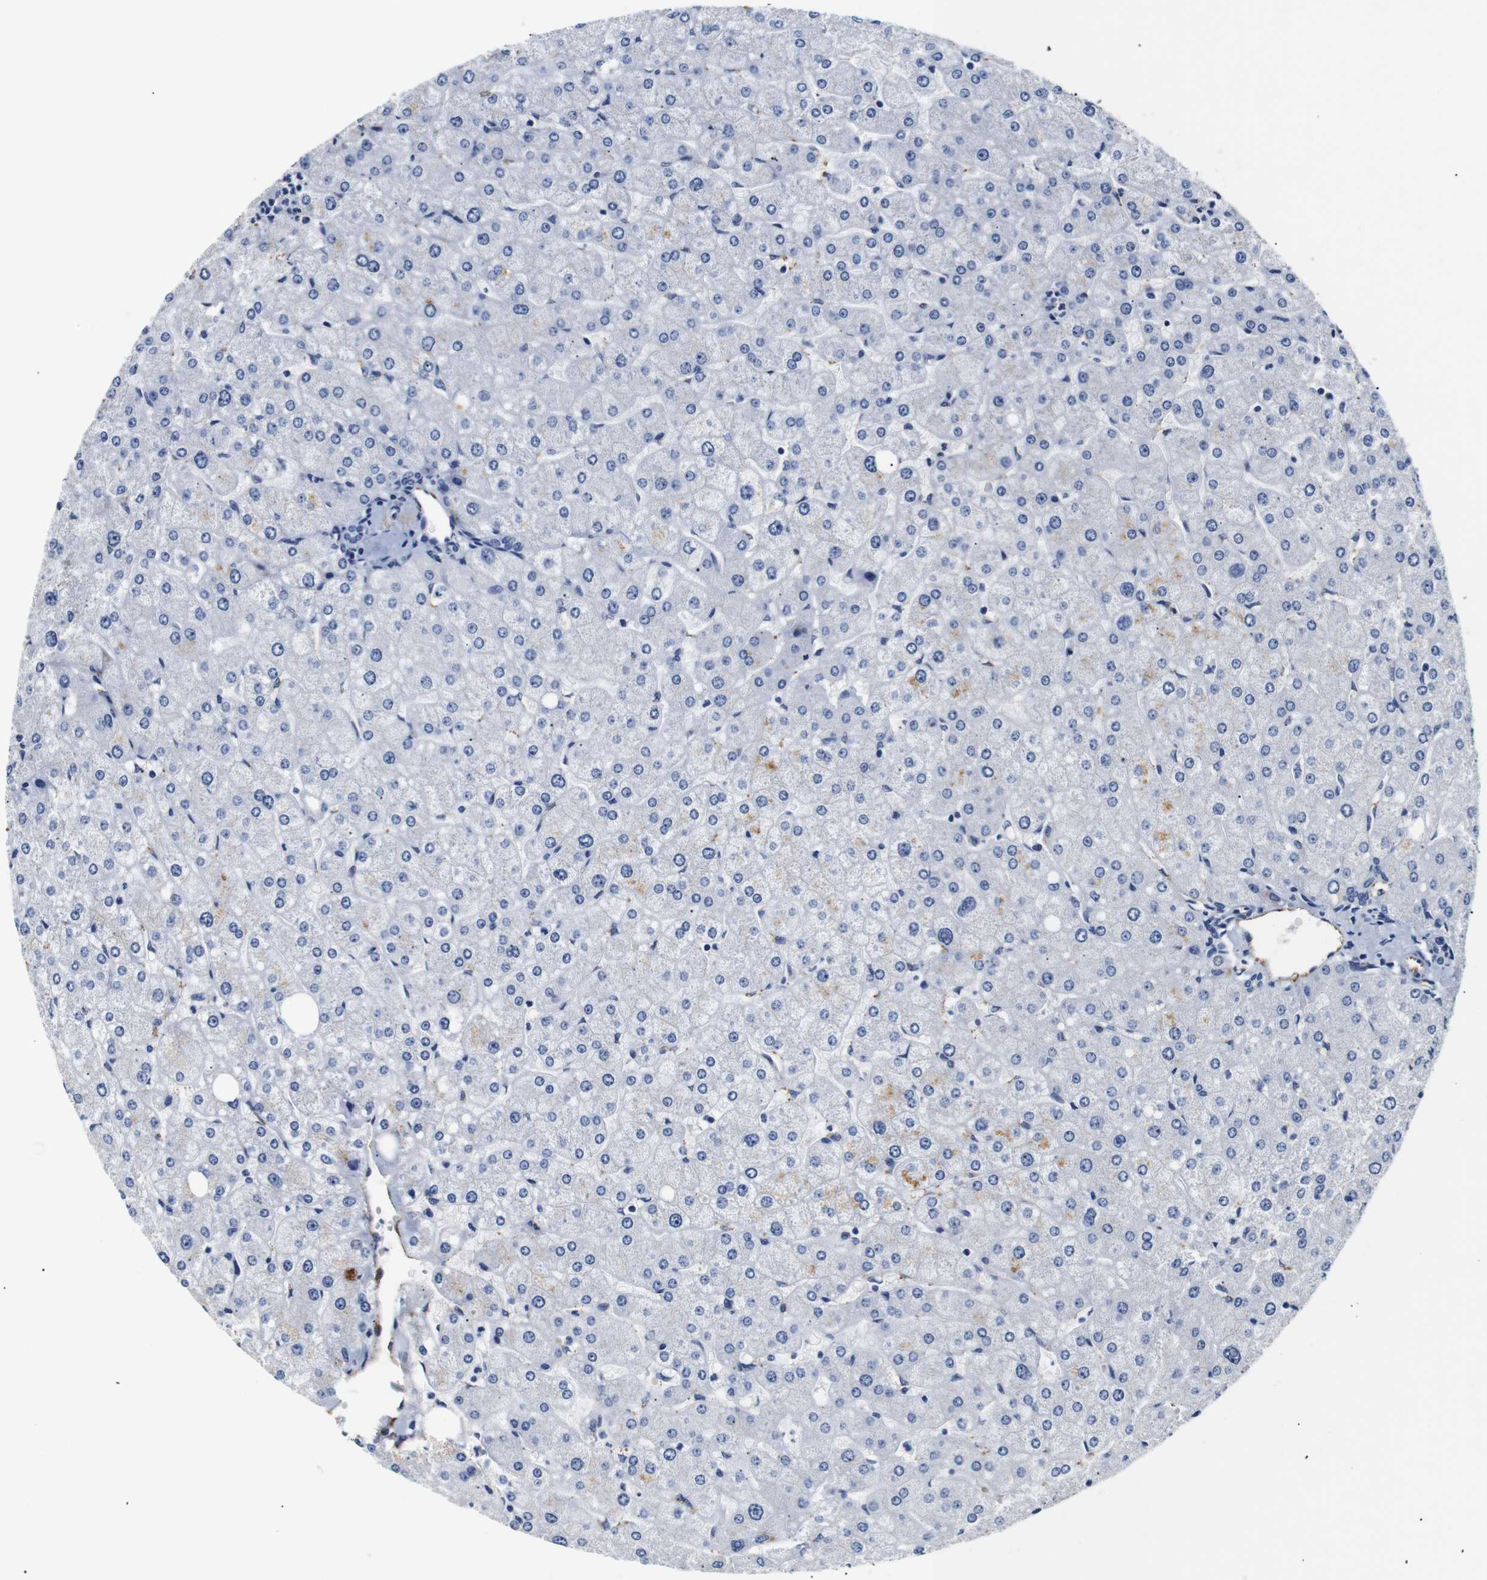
{"staining": {"intensity": "negative", "quantity": "none", "location": "none"}, "tissue": "liver", "cell_type": "Cholangiocytes", "image_type": "normal", "snomed": [{"axis": "morphology", "description": "Normal tissue, NOS"}, {"axis": "topography", "description": "Liver"}], "caption": "DAB (3,3'-diaminobenzidine) immunohistochemical staining of benign liver displays no significant staining in cholangiocytes.", "gene": "MUC4", "patient": {"sex": "male", "age": 55}}